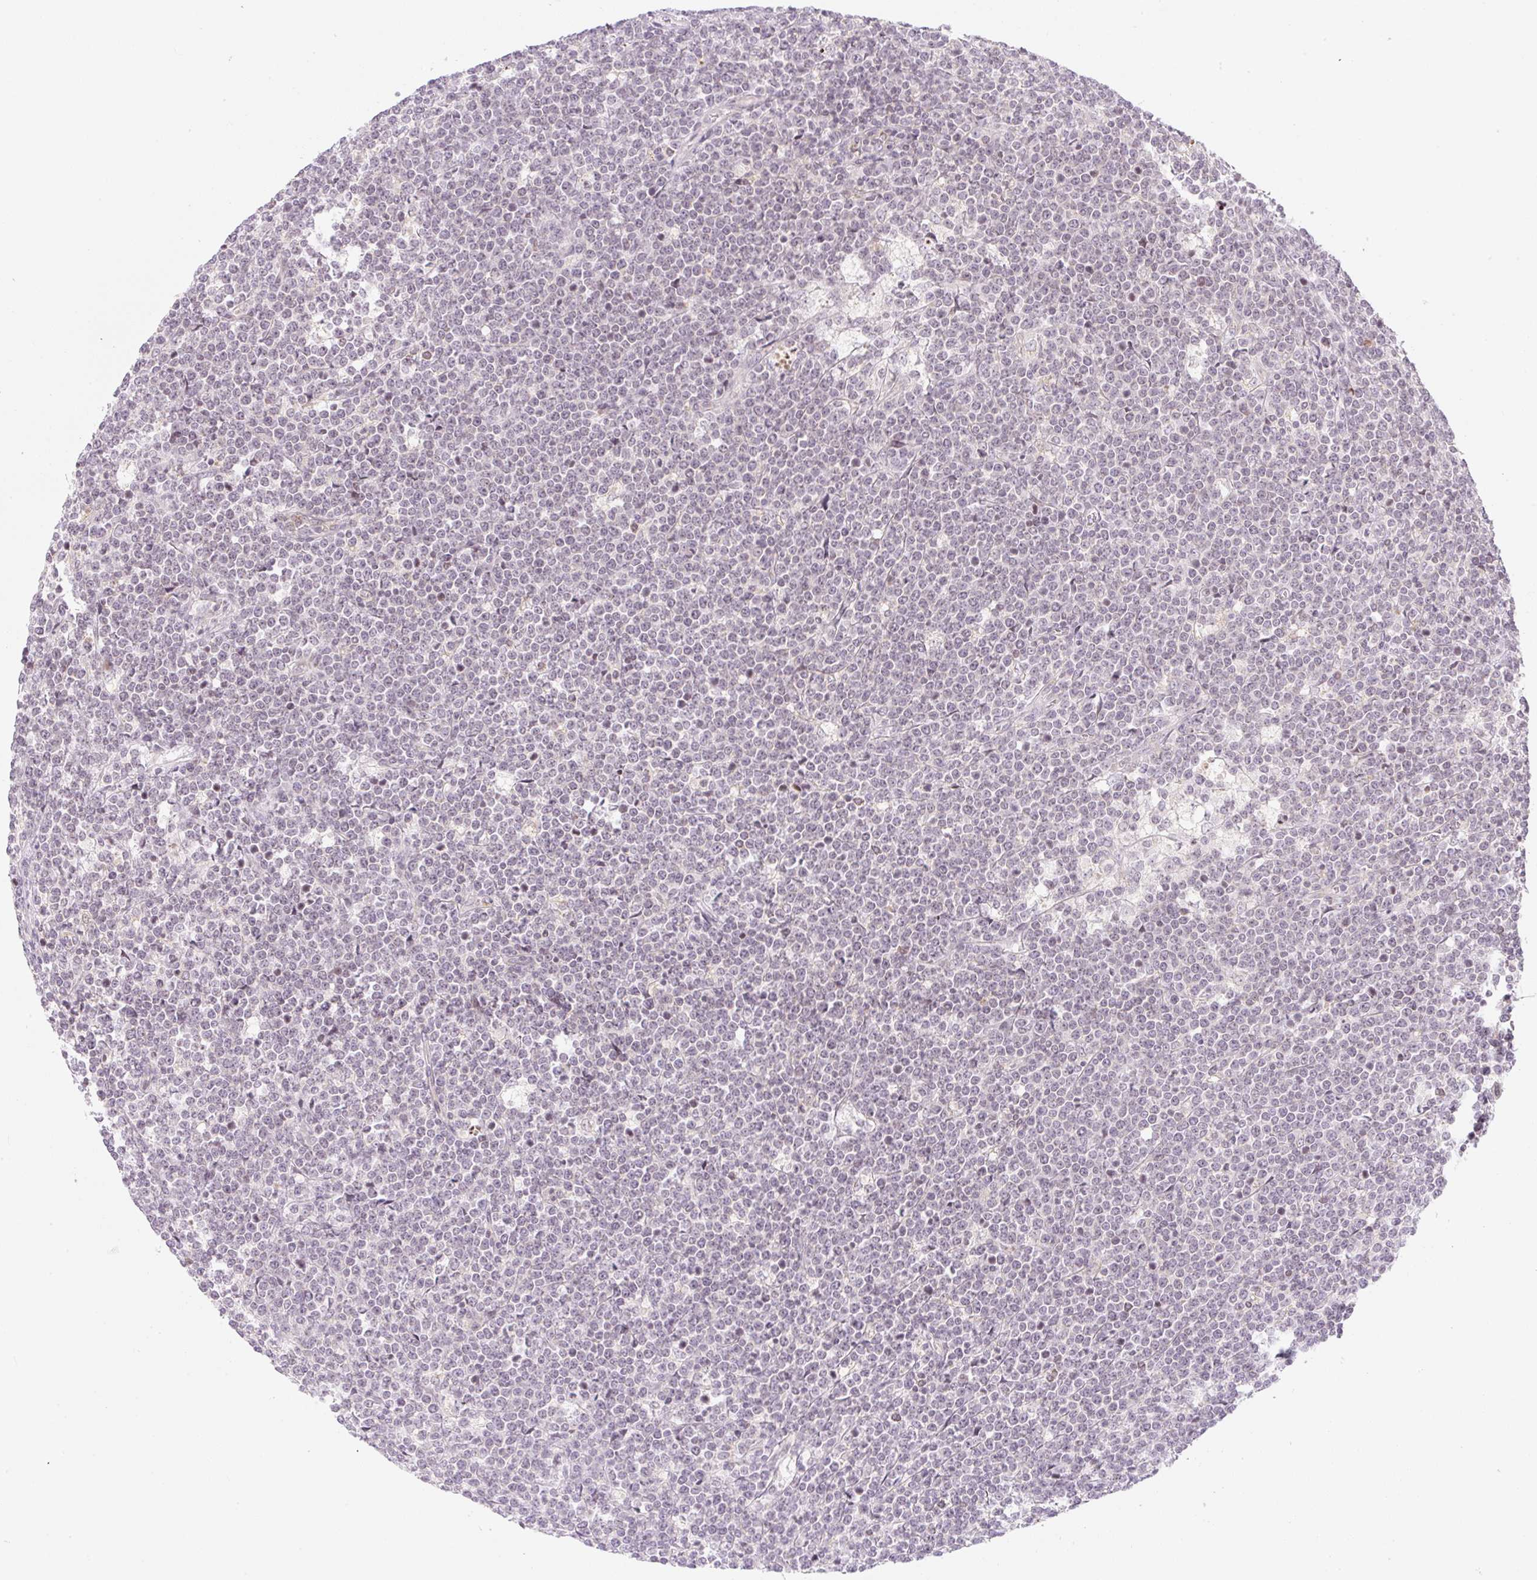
{"staining": {"intensity": "negative", "quantity": "none", "location": "none"}, "tissue": "lymphoma", "cell_type": "Tumor cells", "image_type": "cancer", "snomed": [{"axis": "morphology", "description": "Malignant lymphoma, non-Hodgkin's type, High grade"}, {"axis": "topography", "description": "Small intestine"}], "caption": "A high-resolution image shows IHC staining of lymphoma, which exhibits no significant positivity in tumor cells.", "gene": "CASKIN1", "patient": {"sex": "male", "age": 8}}